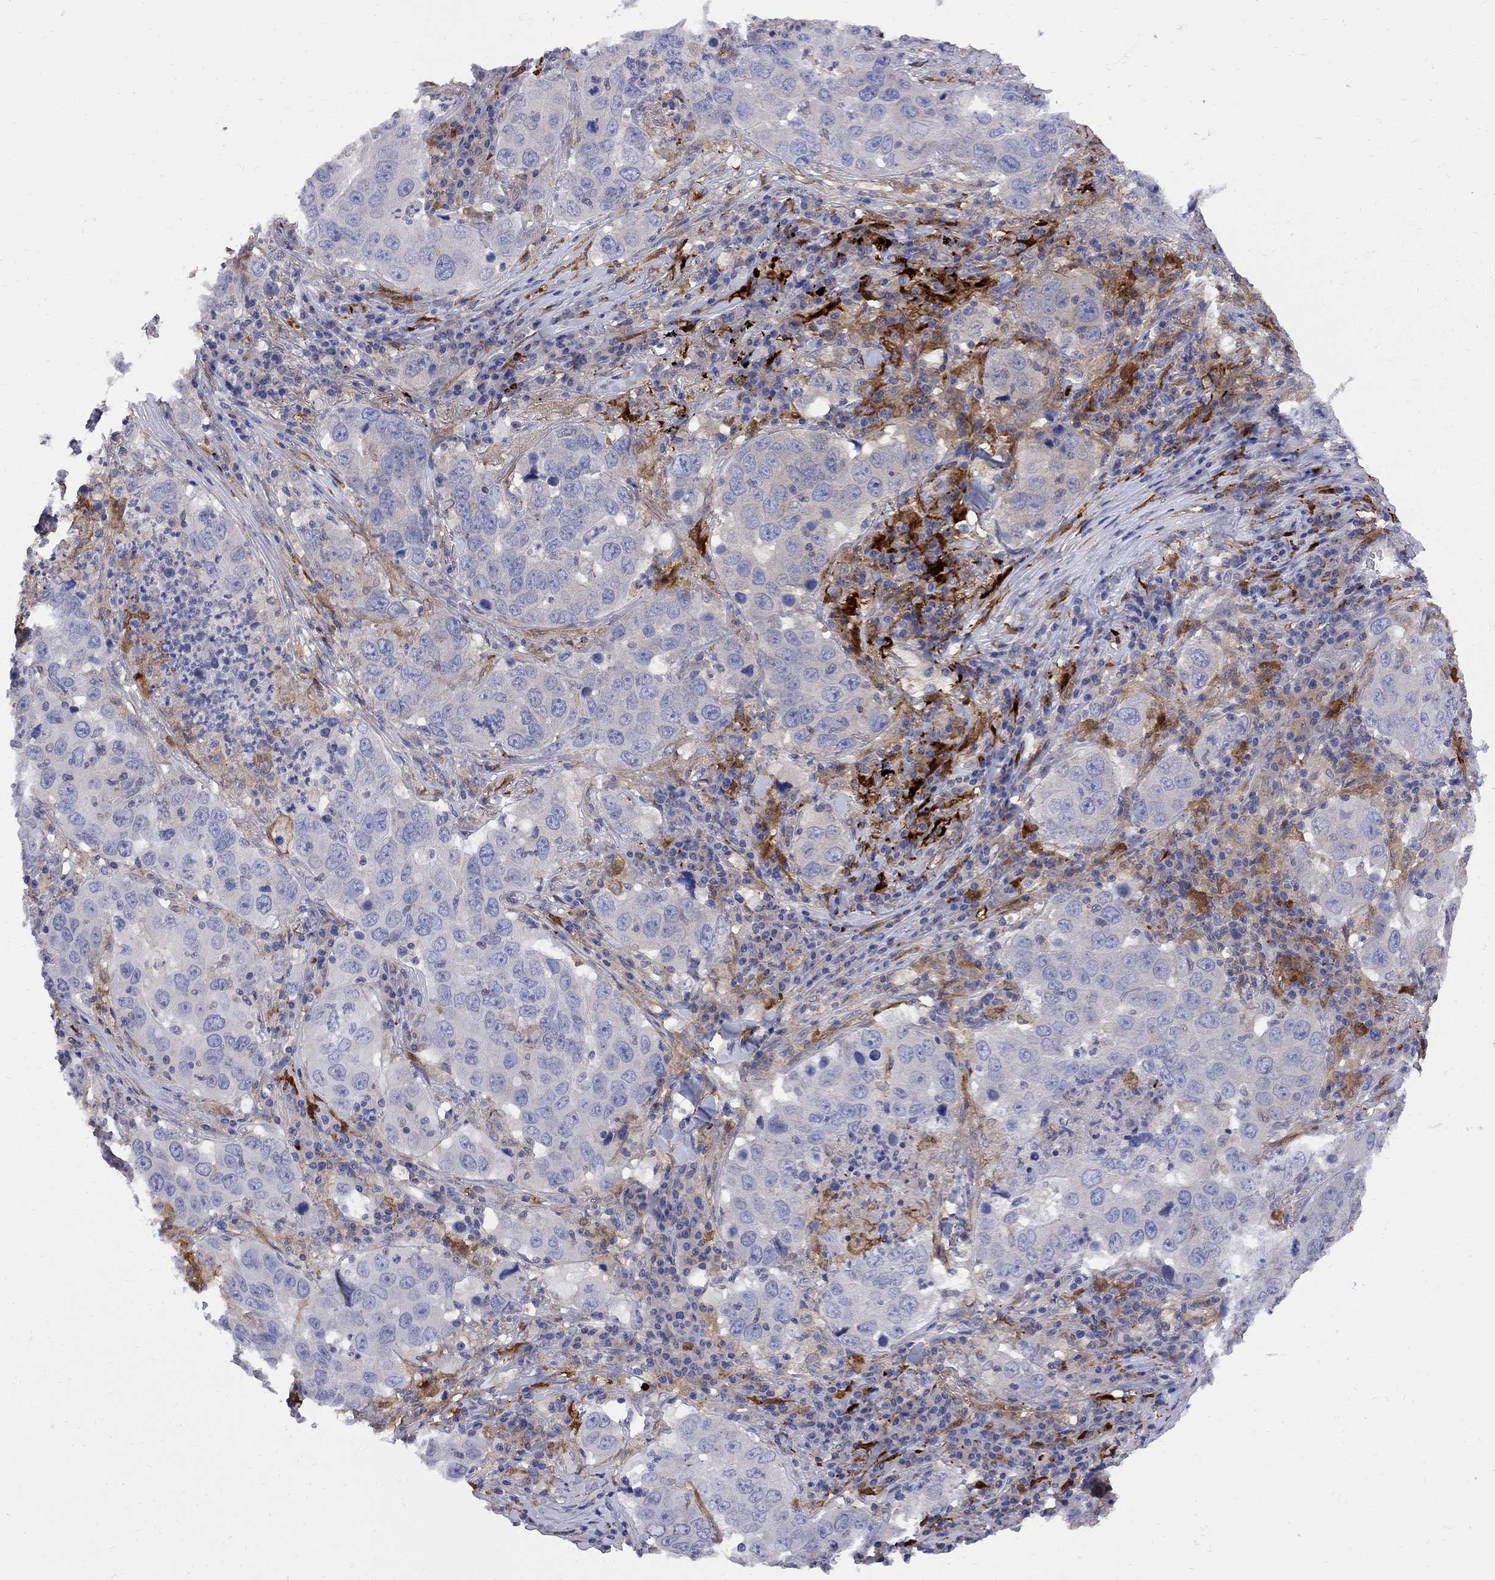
{"staining": {"intensity": "negative", "quantity": "none", "location": "none"}, "tissue": "lung cancer", "cell_type": "Tumor cells", "image_type": "cancer", "snomed": [{"axis": "morphology", "description": "Adenocarcinoma, NOS"}, {"axis": "topography", "description": "Lung"}], "caption": "Tumor cells show no significant positivity in lung adenocarcinoma. Nuclei are stained in blue.", "gene": "MTHFR", "patient": {"sex": "male", "age": 73}}